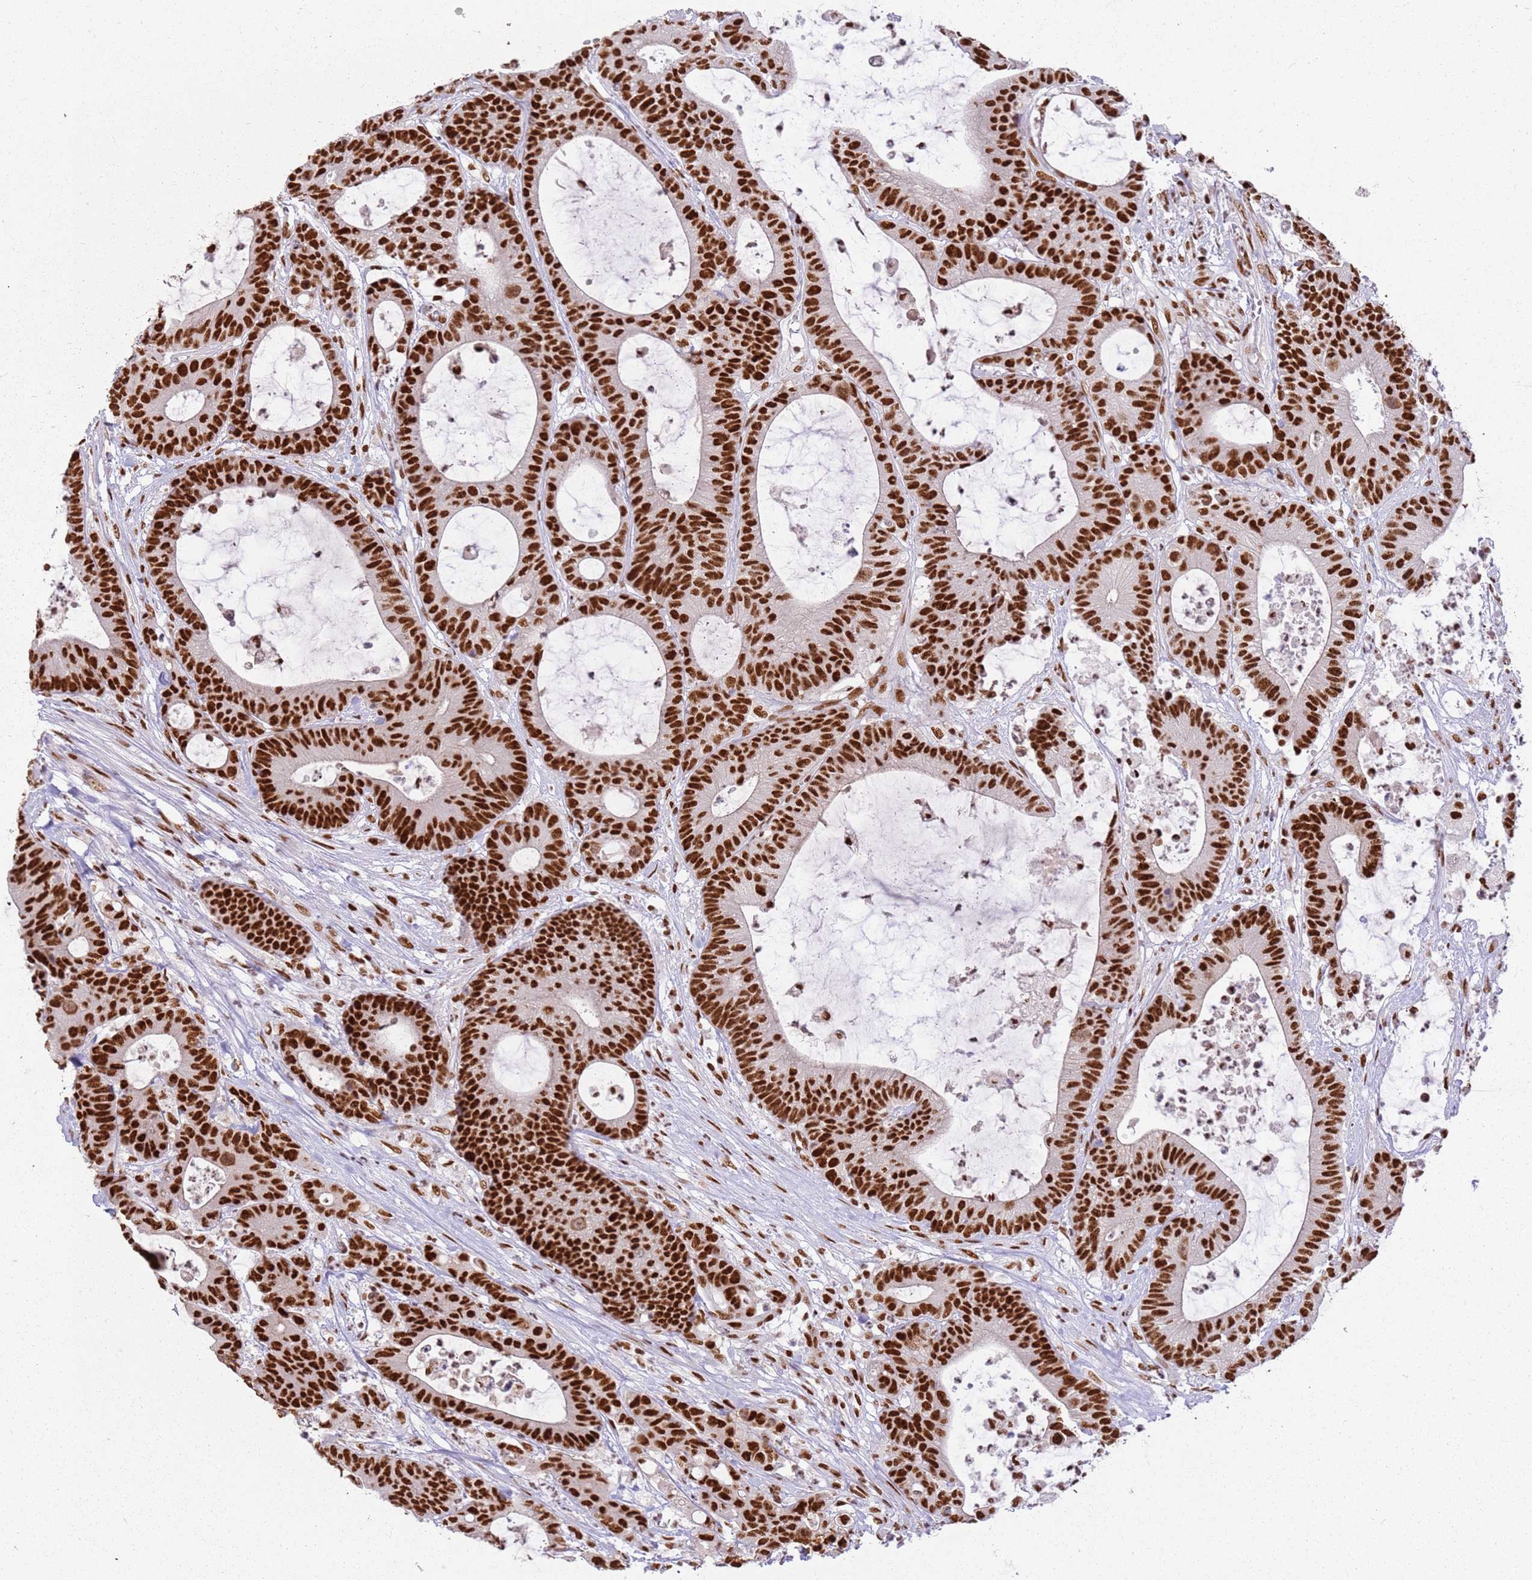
{"staining": {"intensity": "strong", "quantity": ">75%", "location": "nuclear"}, "tissue": "colorectal cancer", "cell_type": "Tumor cells", "image_type": "cancer", "snomed": [{"axis": "morphology", "description": "Adenocarcinoma, NOS"}, {"axis": "topography", "description": "Colon"}], "caption": "A high amount of strong nuclear expression is seen in about >75% of tumor cells in colorectal cancer (adenocarcinoma) tissue.", "gene": "TENT4A", "patient": {"sex": "female", "age": 84}}